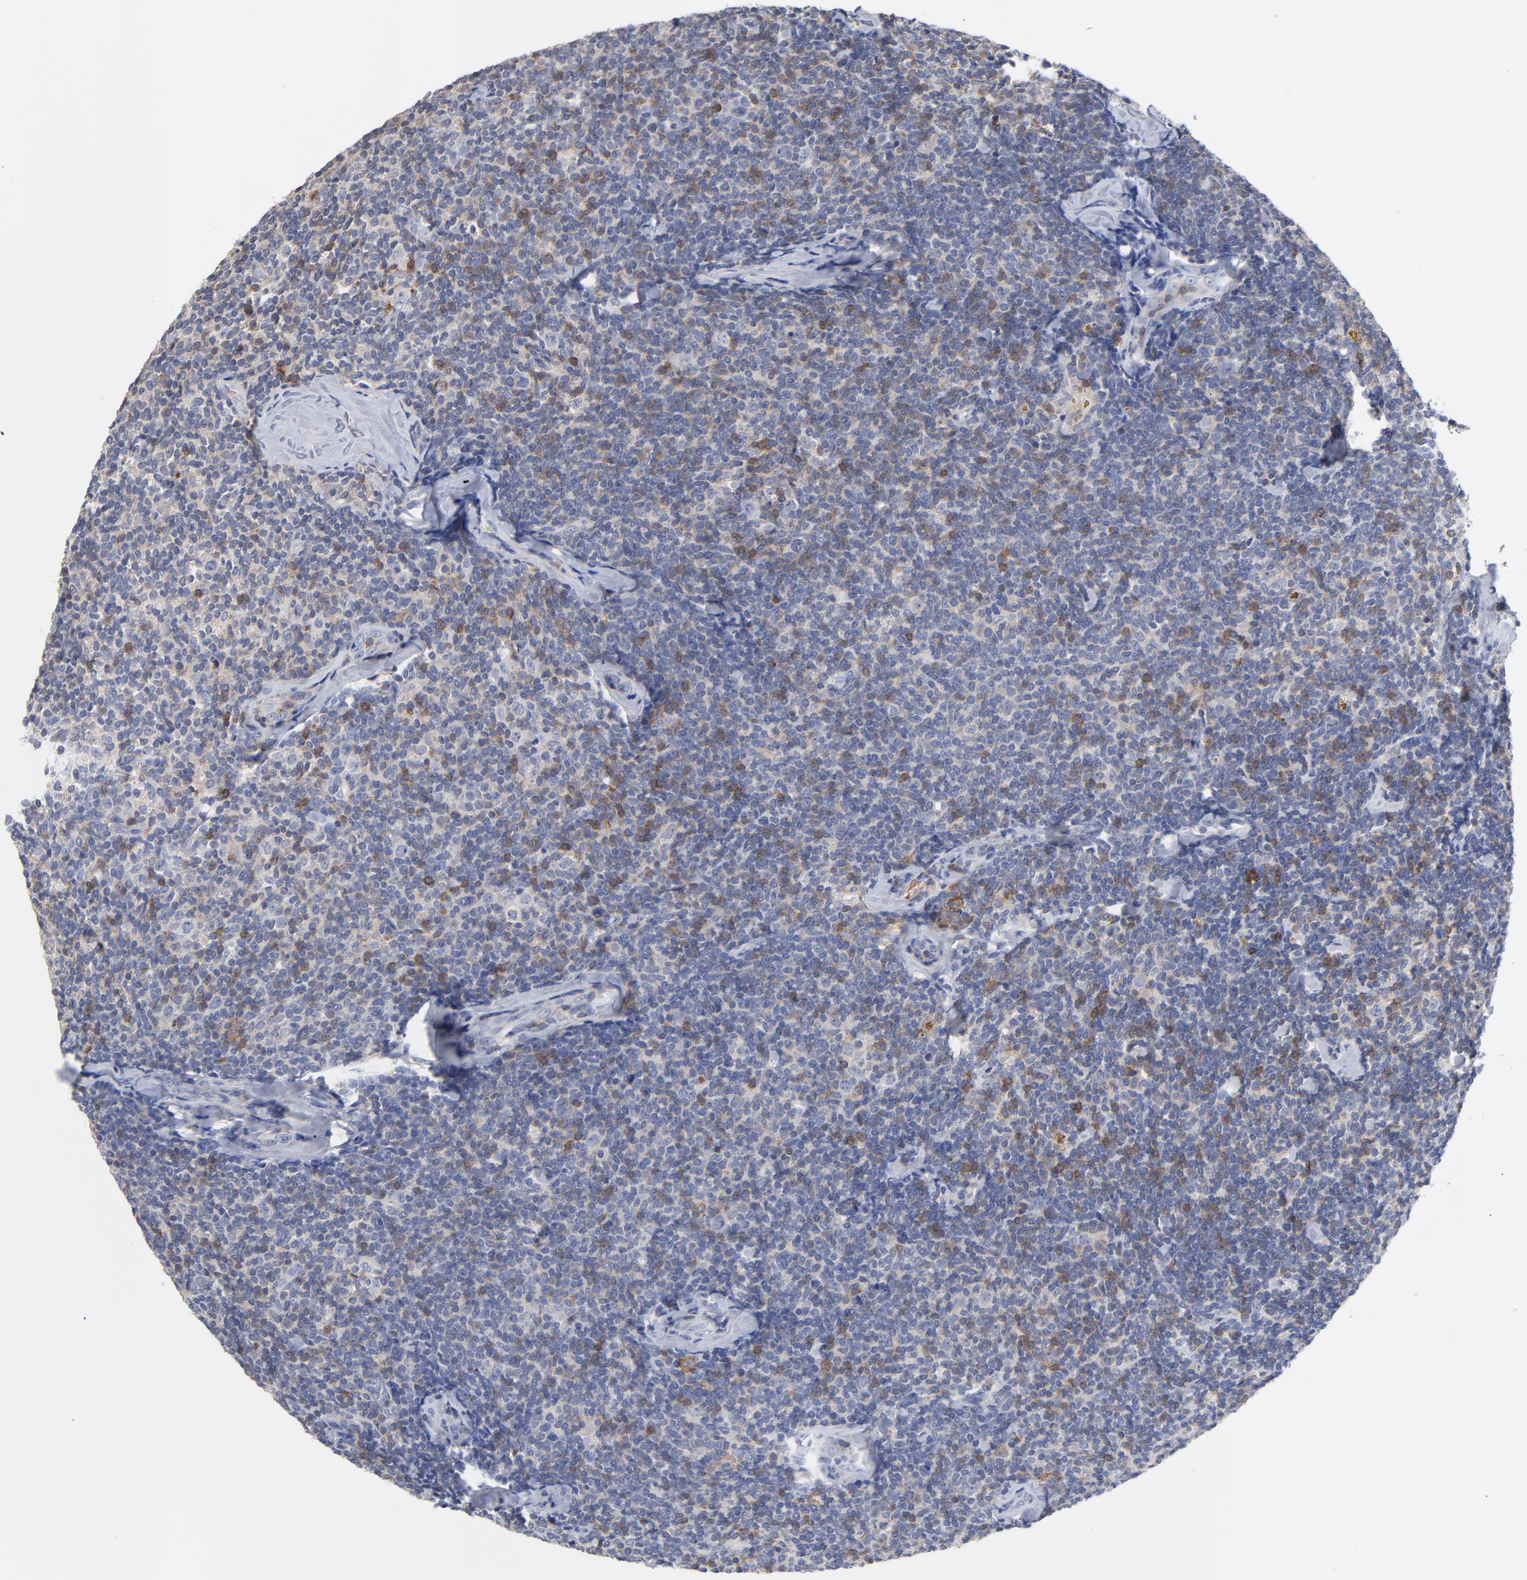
{"staining": {"intensity": "moderate", "quantity": "<25%", "location": "cytoplasmic/membranous"}, "tissue": "lymphoma", "cell_type": "Tumor cells", "image_type": "cancer", "snomed": [{"axis": "morphology", "description": "Malignant lymphoma, non-Hodgkin's type, Low grade"}, {"axis": "topography", "description": "Lymph node"}], "caption": "Human lymphoma stained with a brown dye demonstrates moderate cytoplasmic/membranous positive staining in approximately <25% of tumor cells.", "gene": "PDLIM2", "patient": {"sex": "female", "age": 56}}